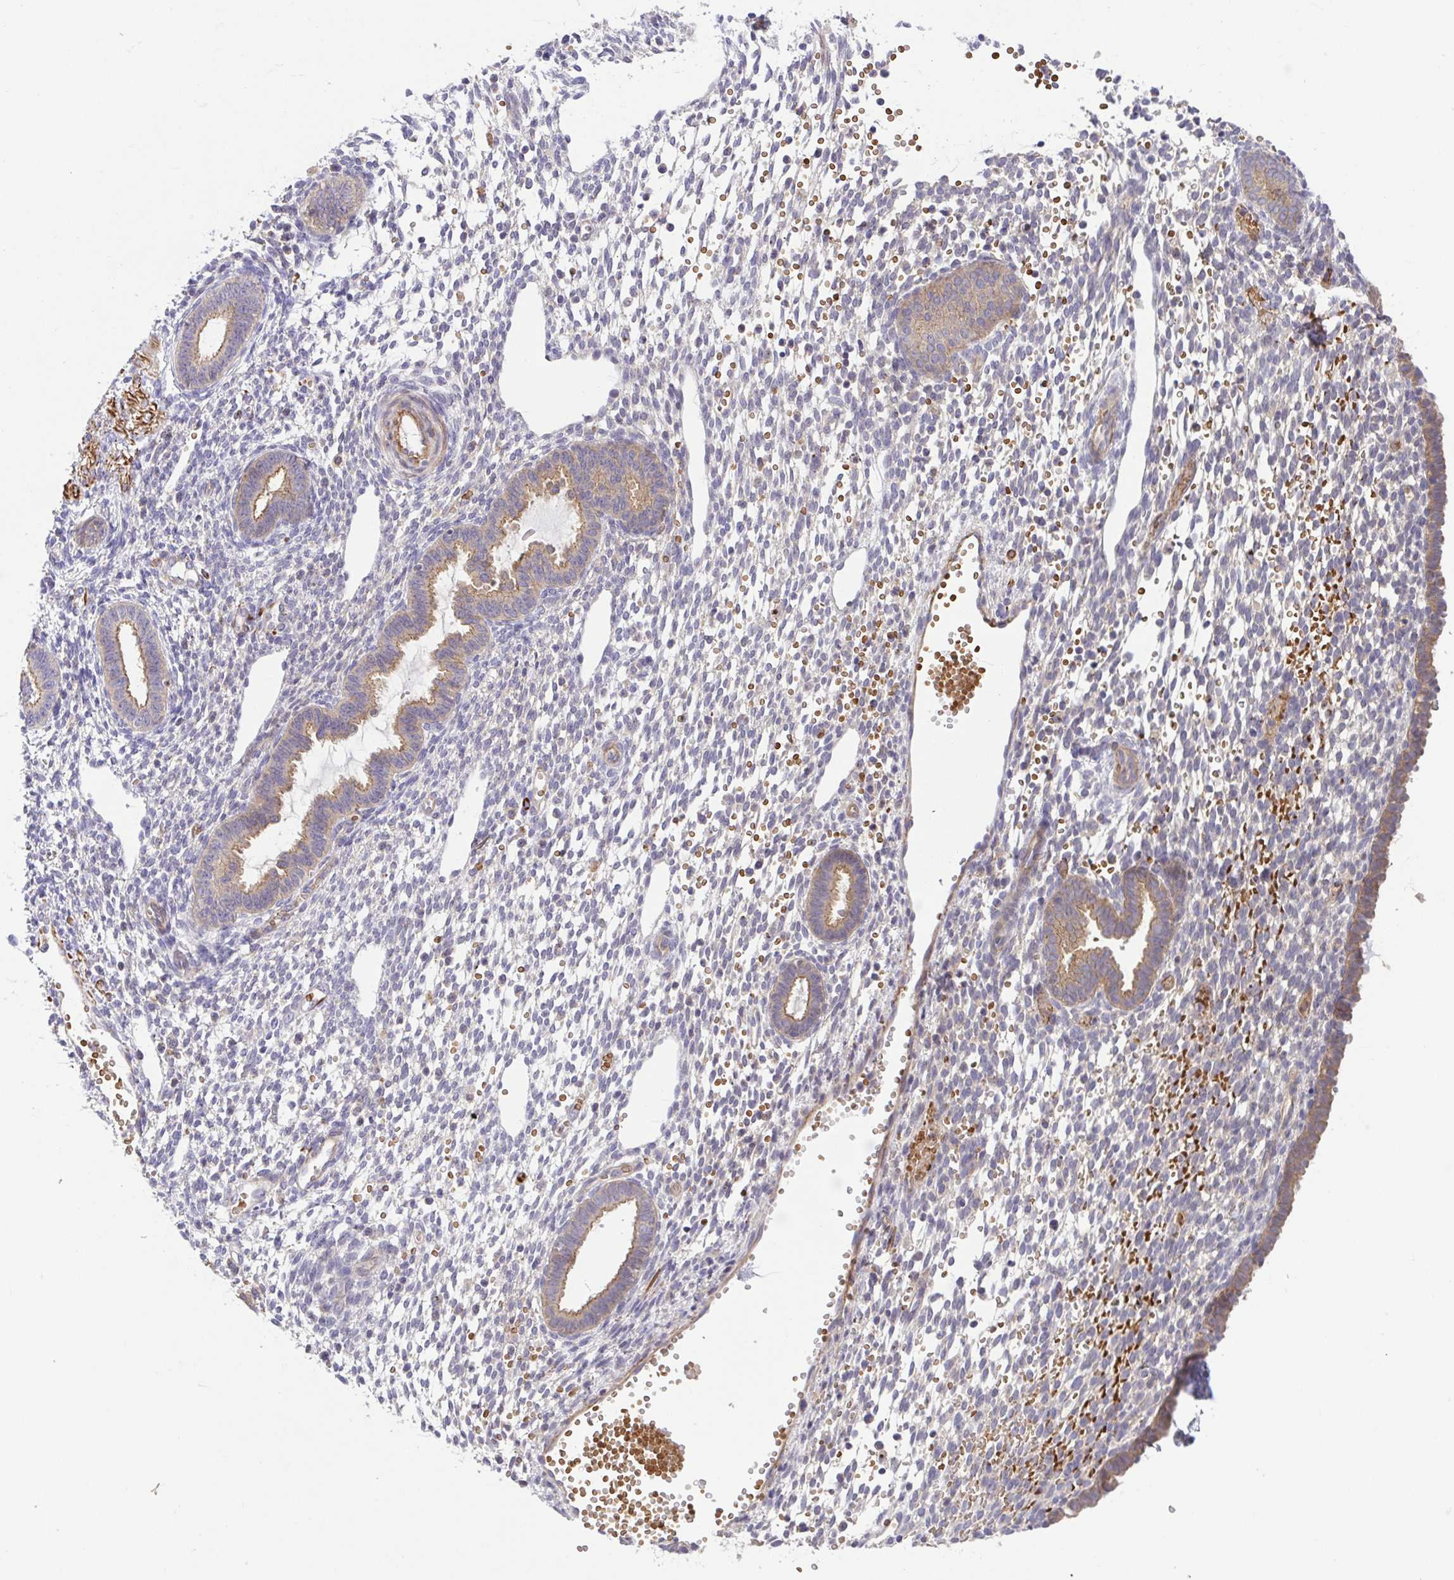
{"staining": {"intensity": "negative", "quantity": "none", "location": "none"}, "tissue": "endometrium", "cell_type": "Cells in endometrial stroma", "image_type": "normal", "snomed": [{"axis": "morphology", "description": "Normal tissue, NOS"}, {"axis": "topography", "description": "Endometrium"}], "caption": "DAB immunohistochemical staining of unremarkable human endometrium reveals no significant expression in cells in endometrial stroma.", "gene": "IDE", "patient": {"sex": "female", "age": 36}}